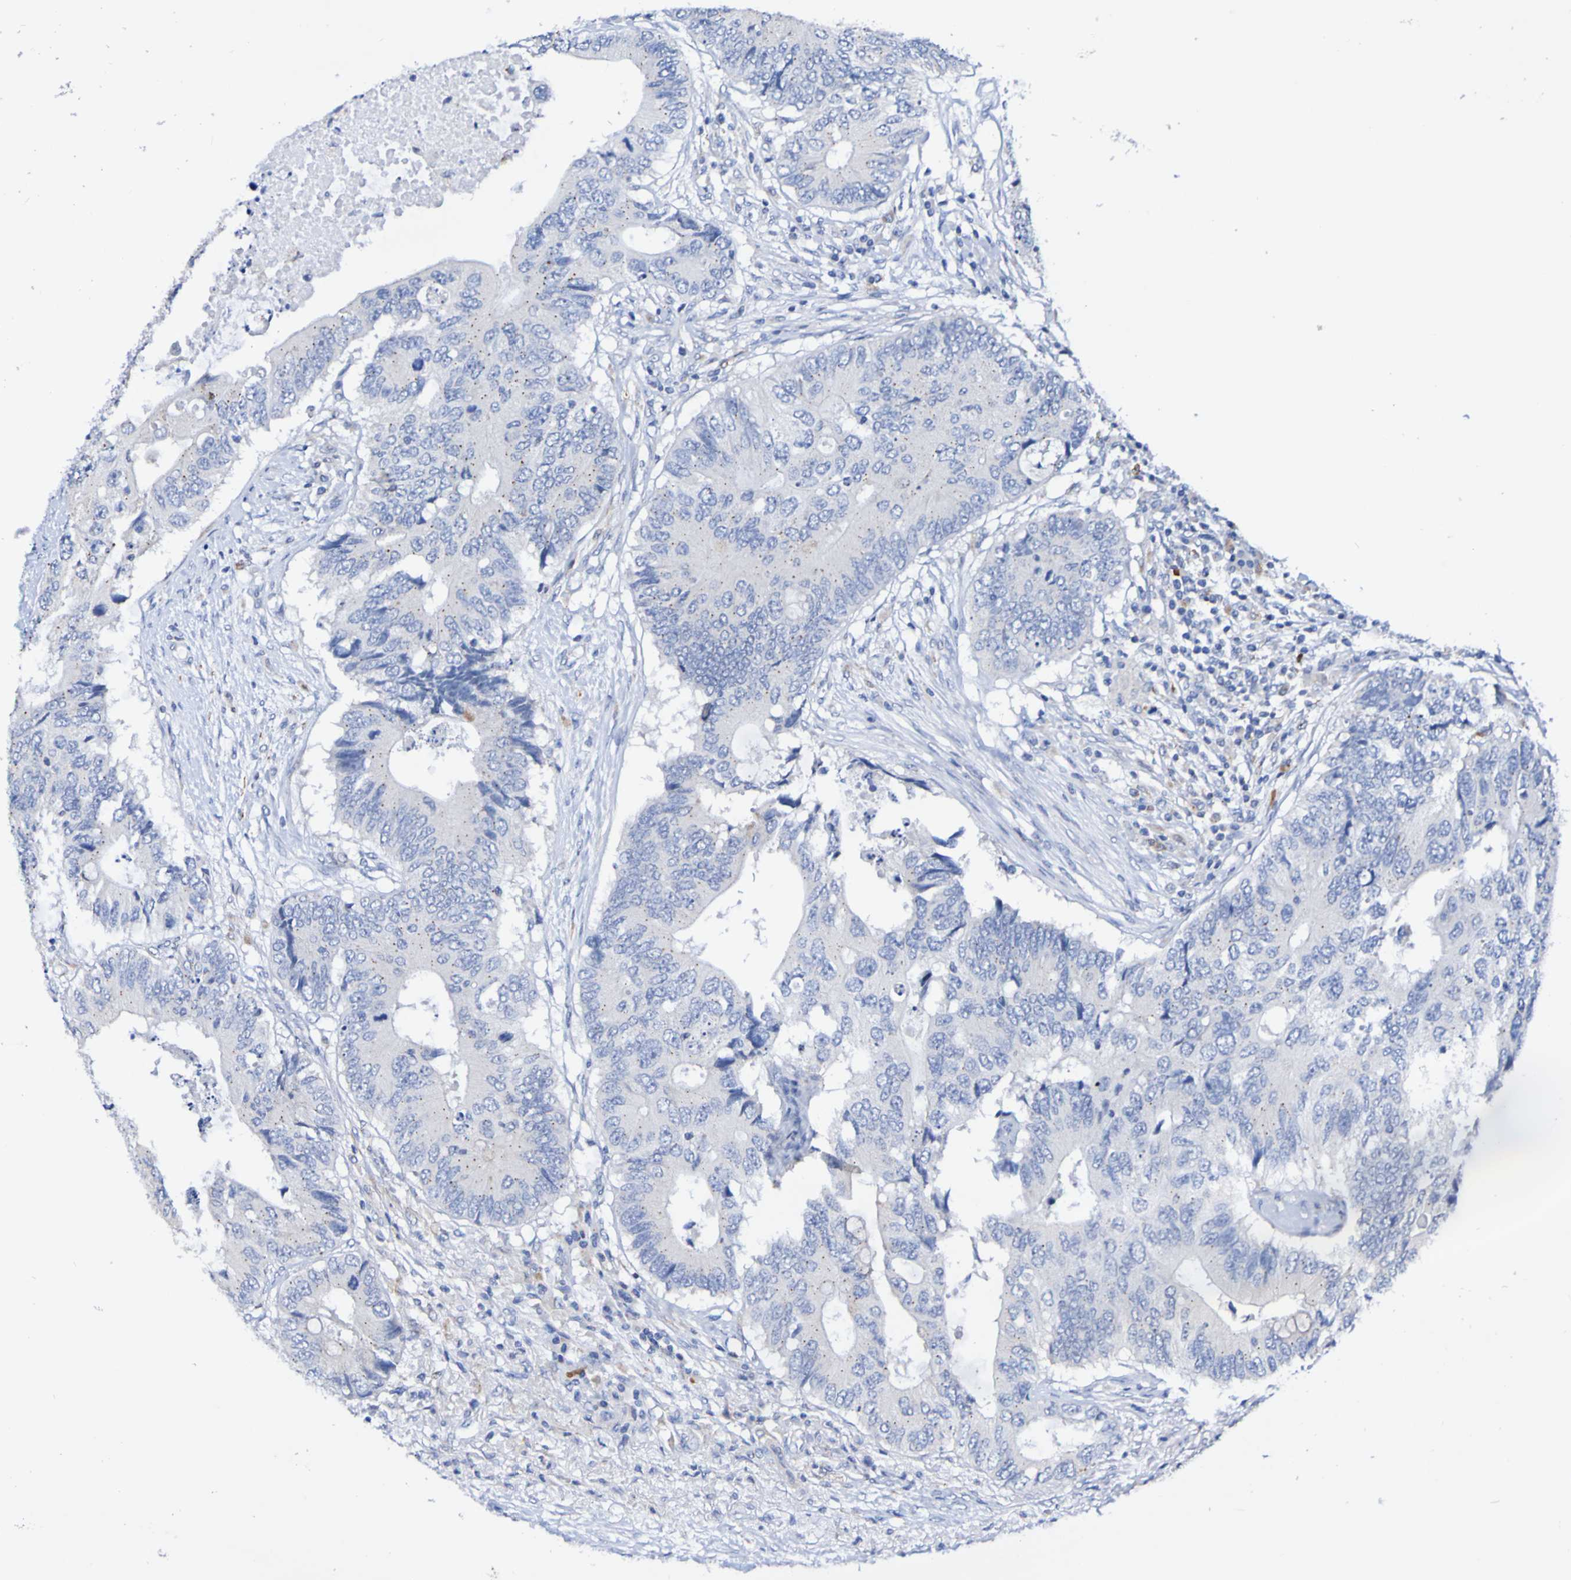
{"staining": {"intensity": "negative", "quantity": "none", "location": "none"}, "tissue": "colorectal cancer", "cell_type": "Tumor cells", "image_type": "cancer", "snomed": [{"axis": "morphology", "description": "Adenocarcinoma, NOS"}, {"axis": "topography", "description": "Colon"}], "caption": "Tumor cells are negative for brown protein staining in colorectal cancer (adenocarcinoma). (Brightfield microscopy of DAB (3,3'-diaminobenzidine) immunohistochemistry (IHC) at high magnification).", "gene": "SEZ6", "patient": {"sex": "male", "age": 71}}